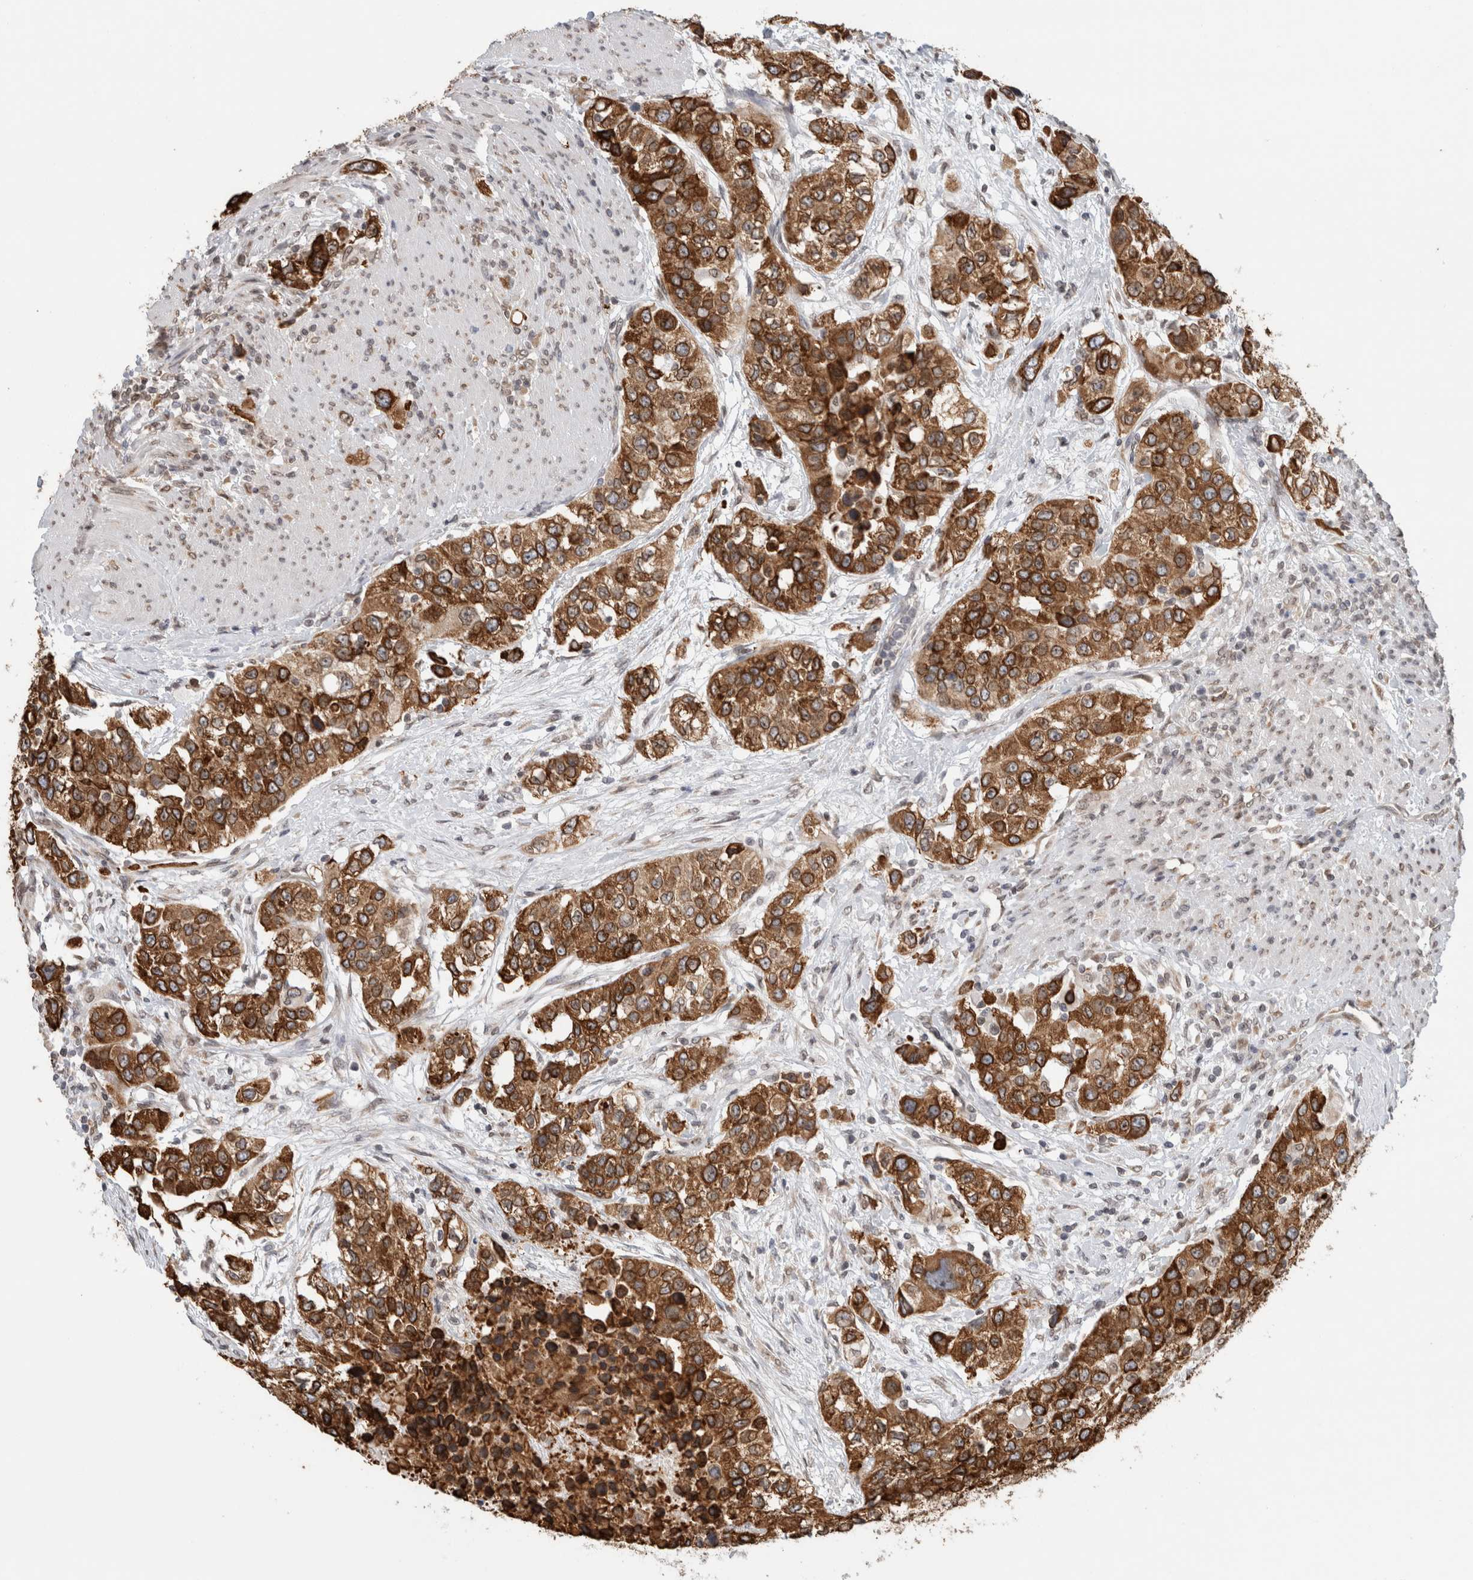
{"staining": {"intensity": "moderate", "quantity": ">75%", "location": "cytoplasmic/membranous,nuclear"}, "tissue": "urothelial cancer", "cell_type": "Tumor cells", "image_type": "cancer", "snomed": [{"axis": "morphology", "description": "Urothelial carcinoma, High grade"}, {"axis": "topography", "description": "Urinary bladder"}], "caption": "This is a histology image of immunohistochemistry staining of urothelial carcinoma (high-grade), which shows moderate staining in the cytoplasmic/membranous and nuclear of tumor cells.", "gene": "RBMX2", "patient": {"sex": "female", "age": 80}}